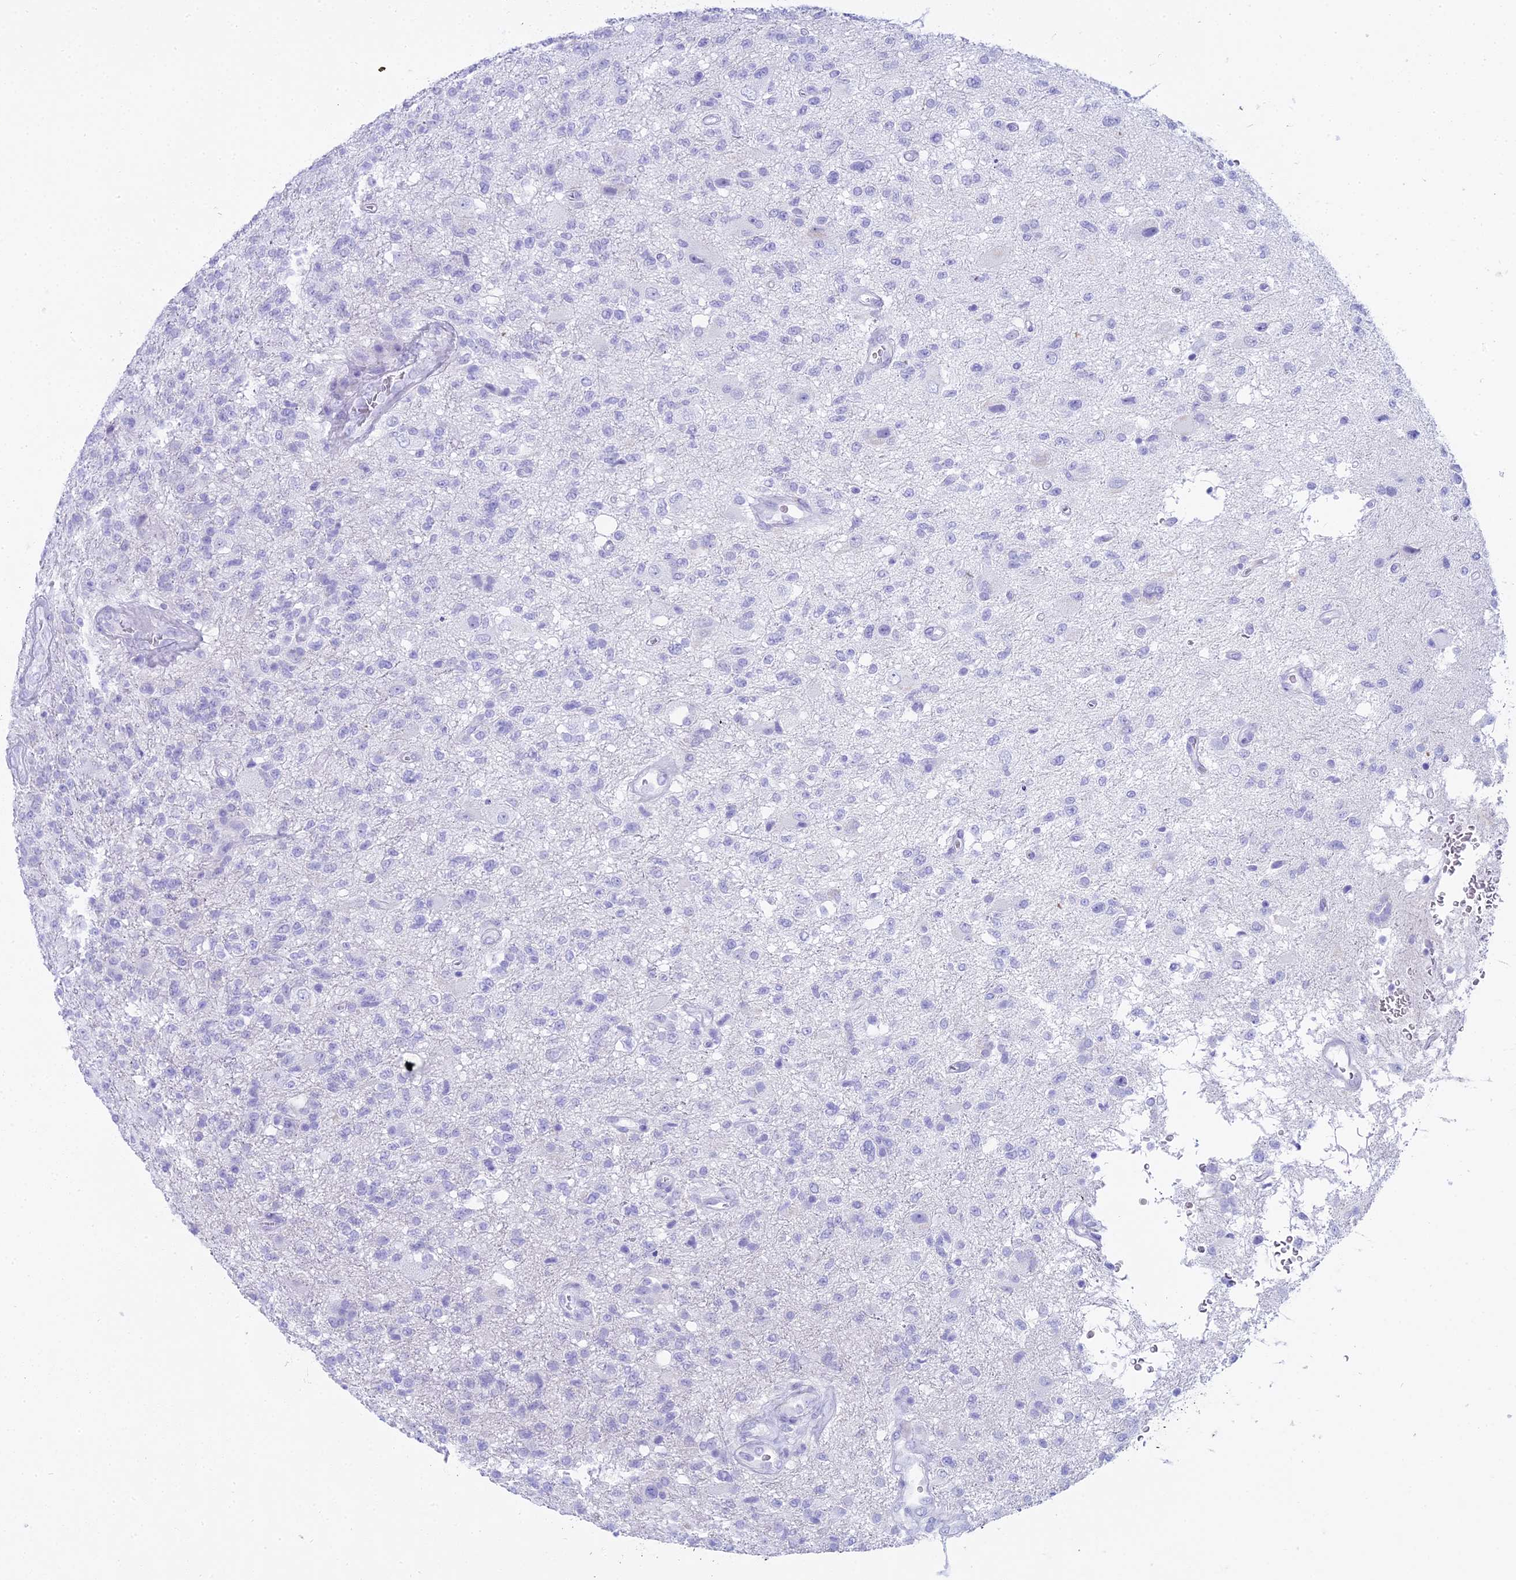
{"staining": {"intensity": "negative", "quantity": "none", "location": "none"}, "tissue": "glioma", "cell_type": "Tumor cells", "image_type": "cancer", "snomed": [{"axis": "morphology", "description": "Glioma, malignant, High grade"}, {"axis": "topography", "description": "Brain"}], "caption": "High power microscopy photomicrograph of an immunohistochemistry (IHC) photomicrograph of glioma, revealing no significant positivity in tumor cells. (Stains: DAB (3,3'-diaminobenzidine) immunohistochemistry with hematoxylin counter stain, Microscopy: brightfield microscopy at high magnification).", "gene": "CGB2", "patient": {"sex": "male", "age": 56}}